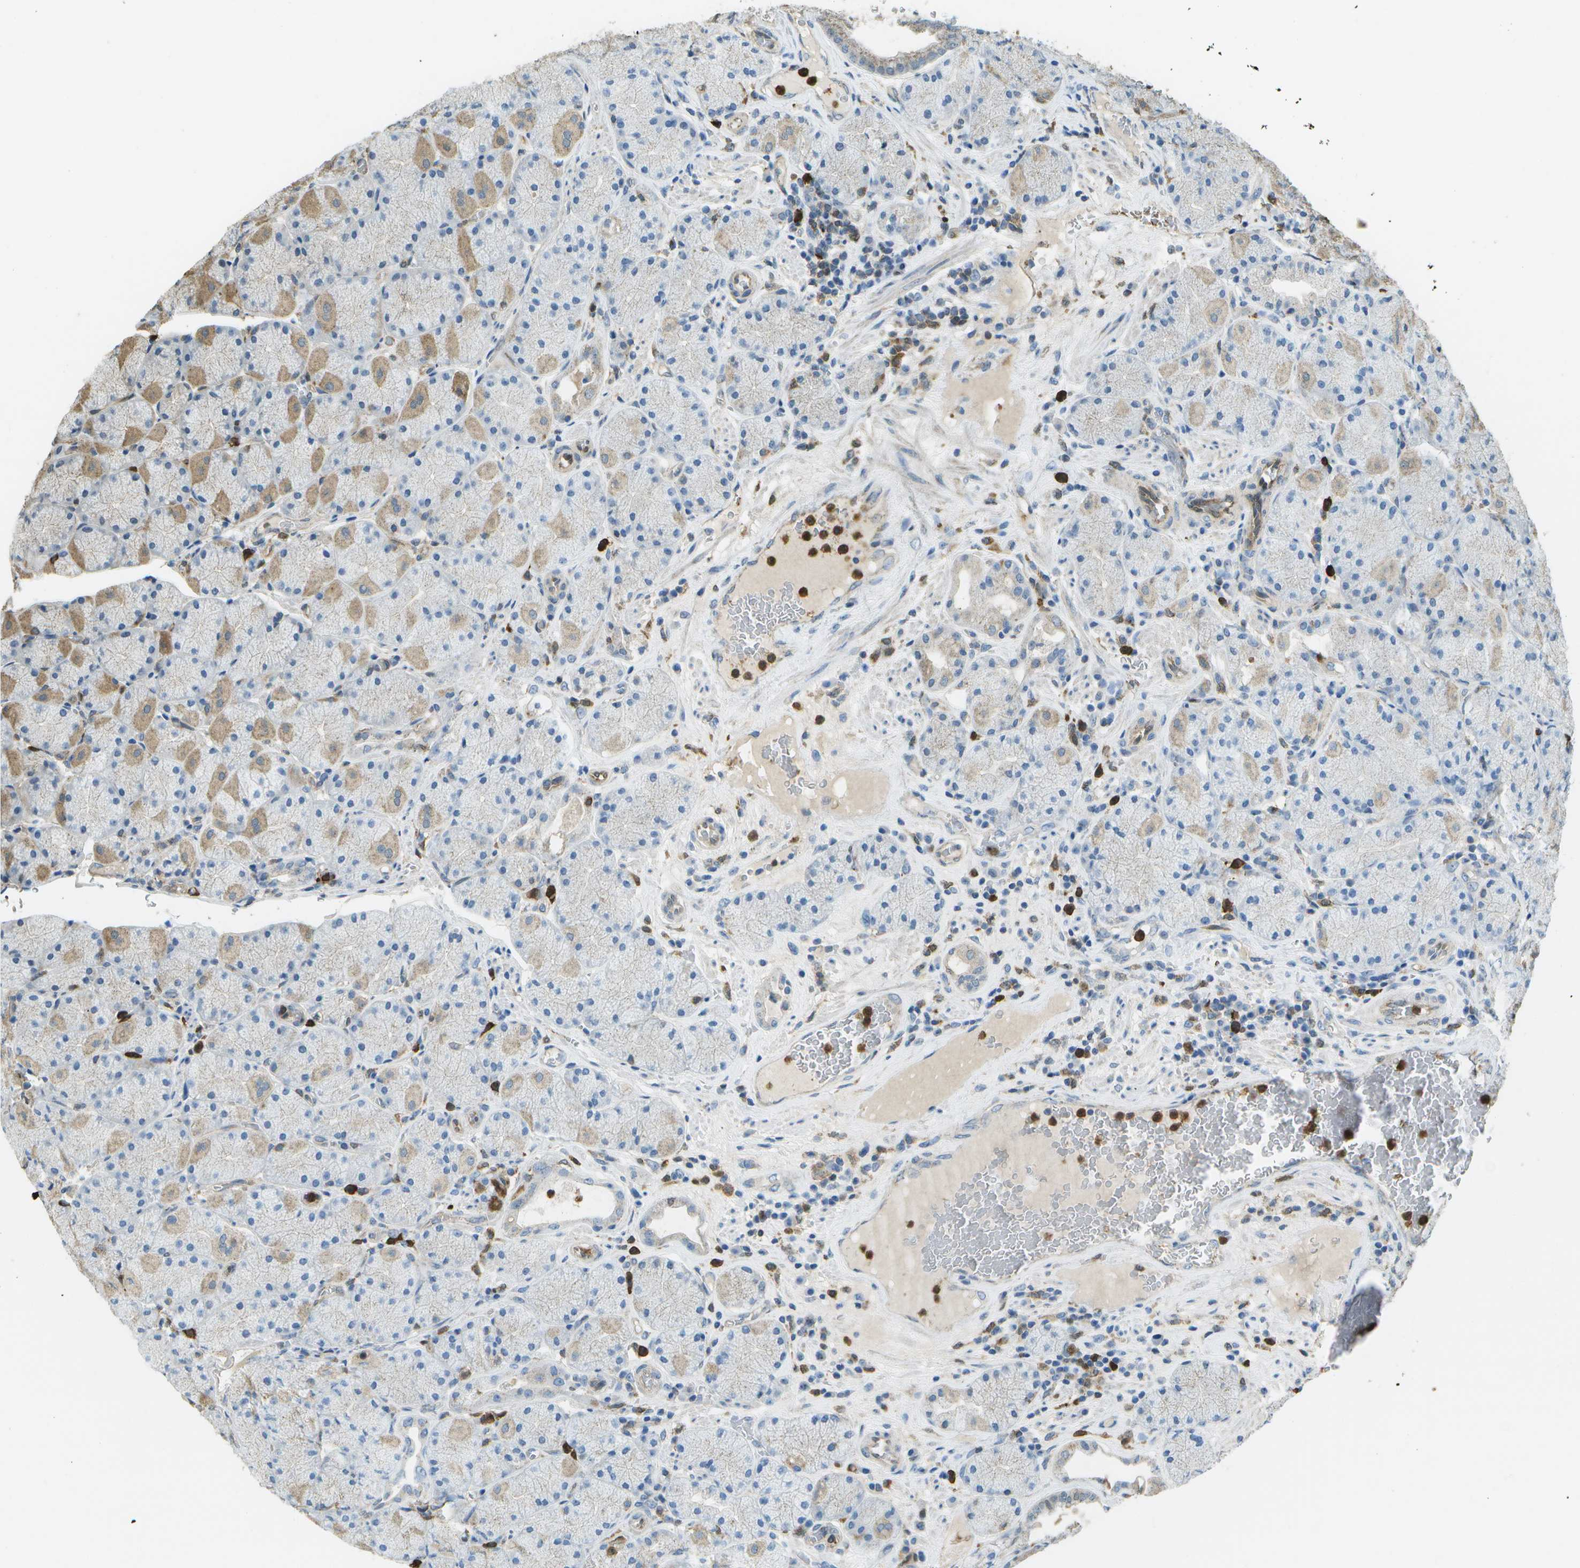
{"staining": {"intensity": "moderate", "quantity": "25%-75%", "location": "cytoplasmic/membranous"}, "tissue": "stomach", "cell_type": "Glandular cells", "image_type": "normal", "snomed": [{"axis": "morphology", "description": "Normal tissue, NOS"}, {"axis": "morphology", "description": "Carcinoid, malignant, NOS"}, {"axis": "topography", "description": "Stomach, upper"}], "caption": "Stomach stained with IHC exhibits moderate cytoplasmic/membranous positivity in about 25%-75% of glandular cells. The protein is stained brown, and the nuclei are stained in blue (DAB (3,3'-diaminobenzidine) IHC with brightfield microscopy, high magnification).", "gene": "CACHD1", "patient": {"sex": "male", "age": 39}}